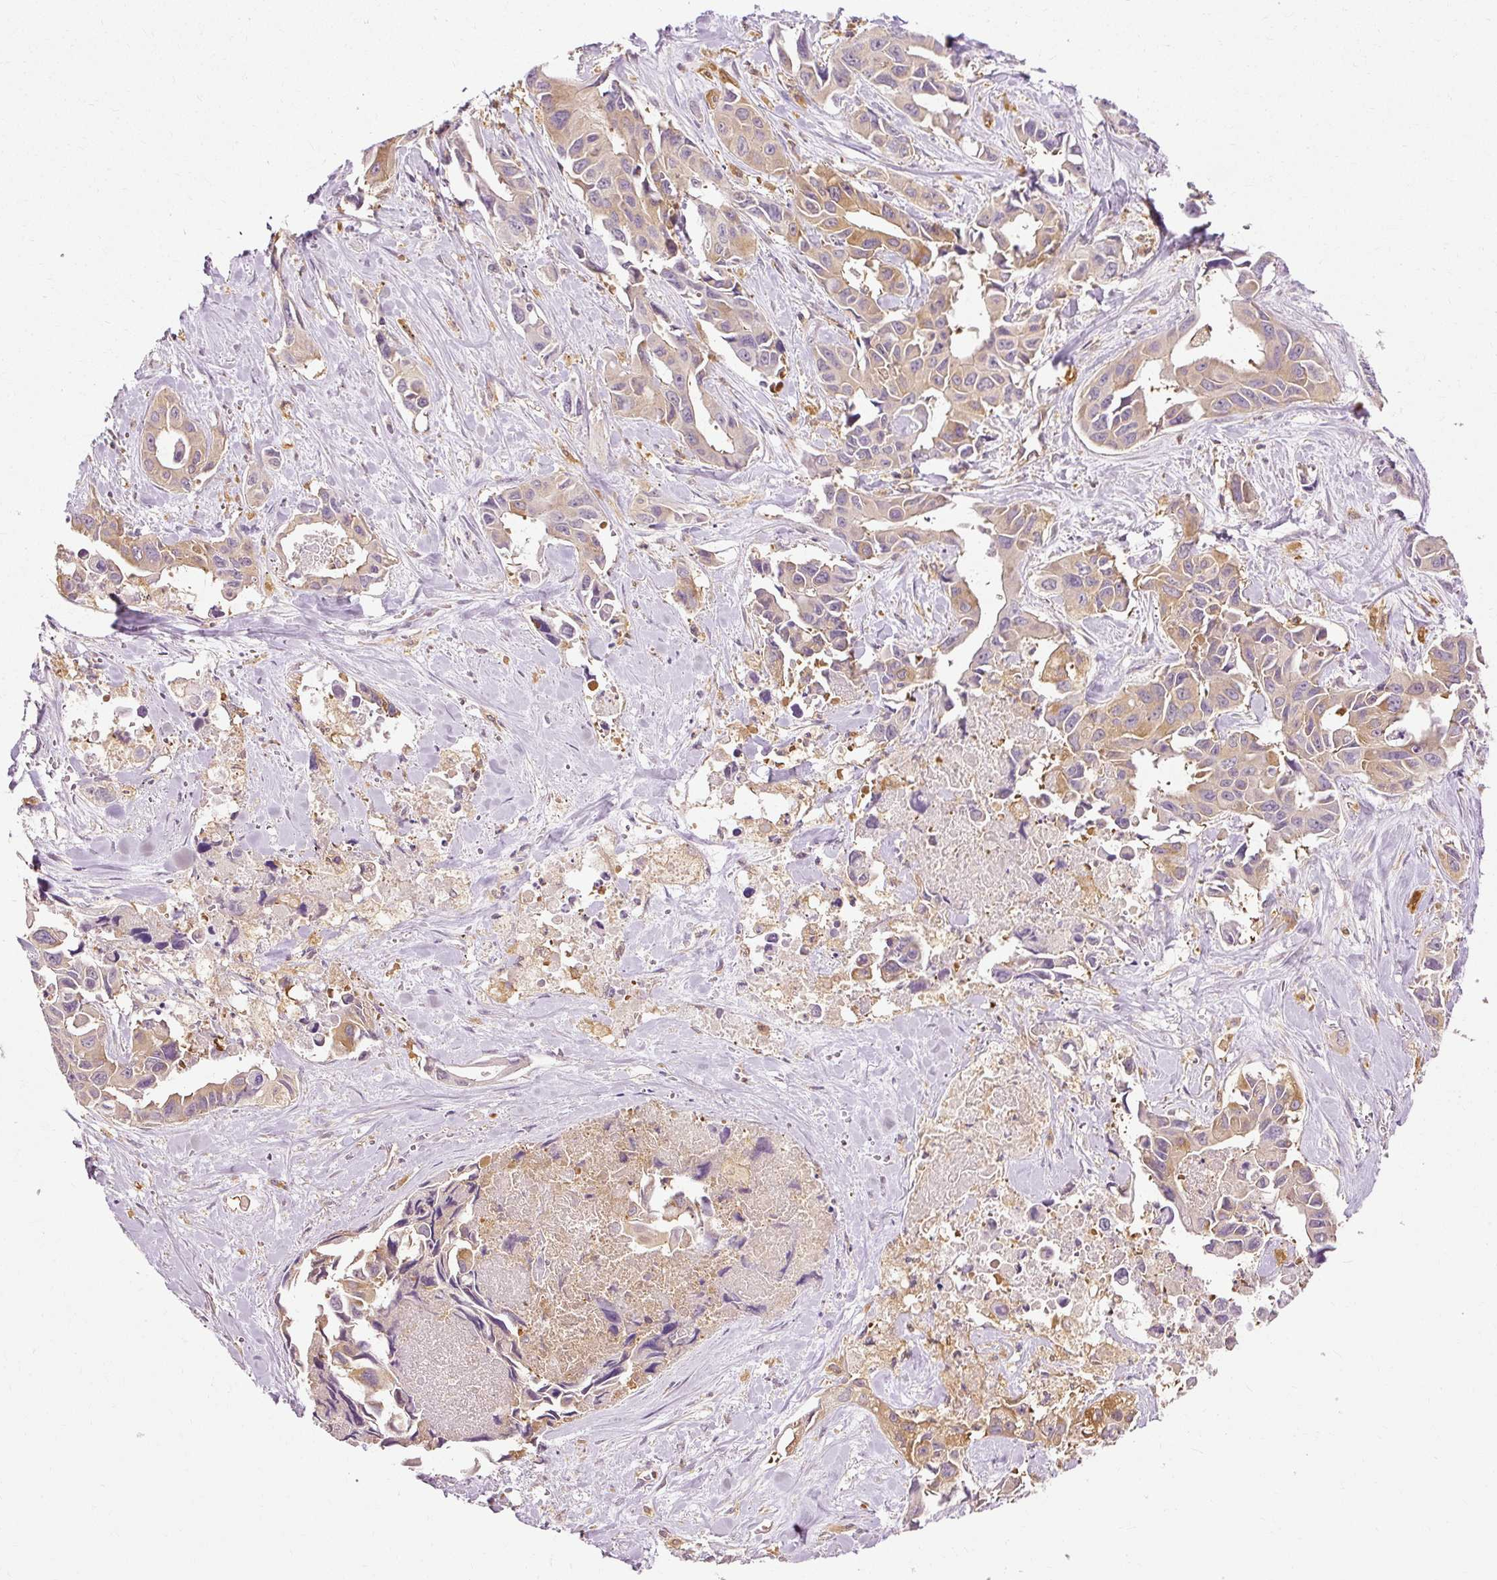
{"staining": {"intensity": "weak", "quantity": "<25%", "location": "cytoplasmic/membranous"}, "tissue": "lung cancer", "cell_type": "Tumor cells", "image_type": "cancer", "snomed": [{"axis": "morphology", "description": "Adenocarcinoma, NOS"}, {"axis": "topography", "description": "Lung"}], "caption": "The image reveals no significant staining in tumor cells of lung cancer.", "gene": "ARMH3", "patient": {"sex": "male", "age": 64}}